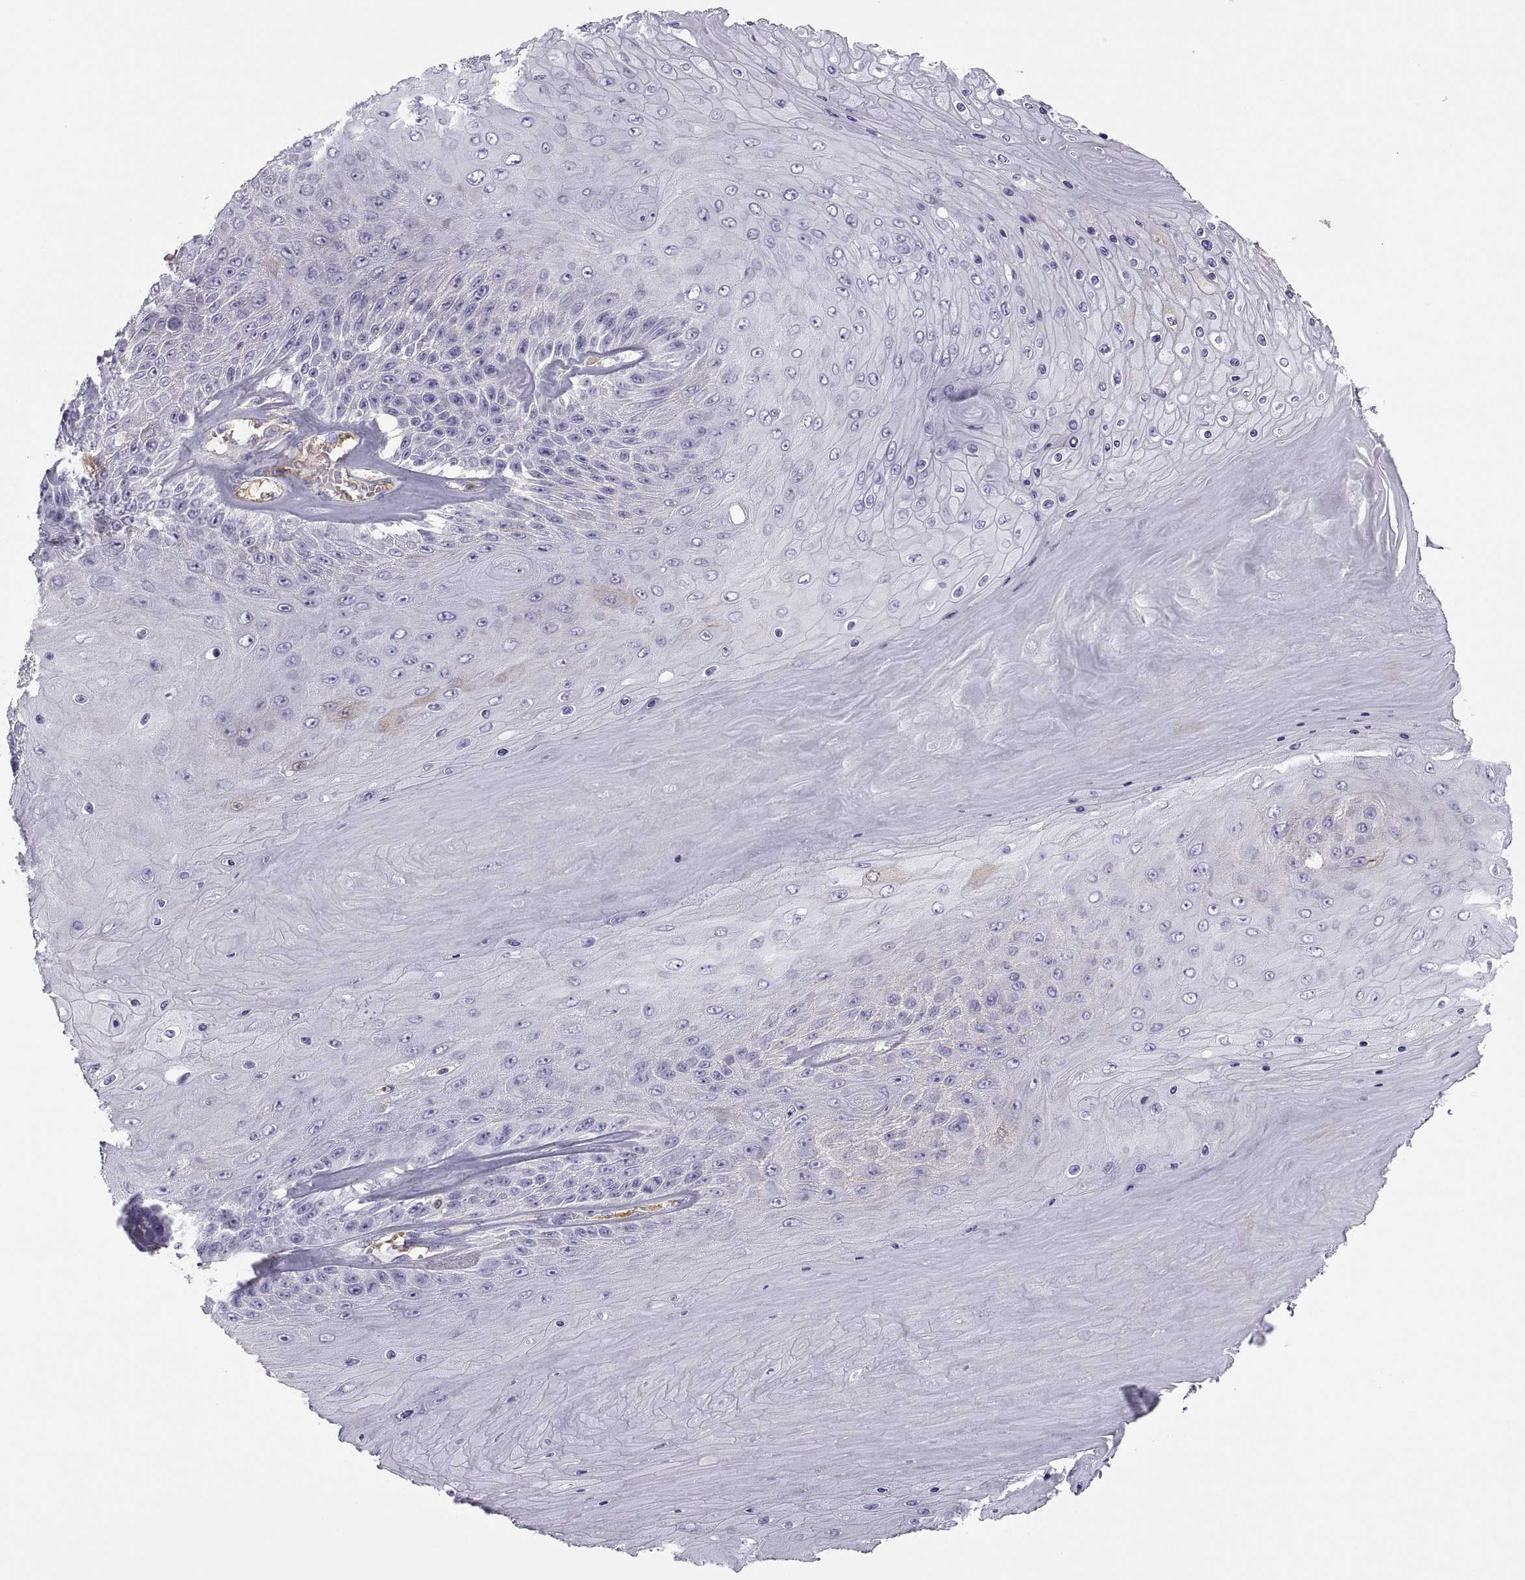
{"staining": {"intensity": "negative", "quantity": "none", "location": "none"}, "tissue": "skin cancer", "cell_type": "Tumor cells", "image_type": "cancer", "snomed": [{"axis": "morphology", "description": "Squamous cell carcinoma, NOS"}, {"axis": "topography", "description": "Skin"}], "caption": "A micrograph of squamous cell carcinoma (skin) stained for a protein shows no brown staining in tumor cells.", "gene": "MAGEB2", "patient": {"sex": "male", "age": 62}}